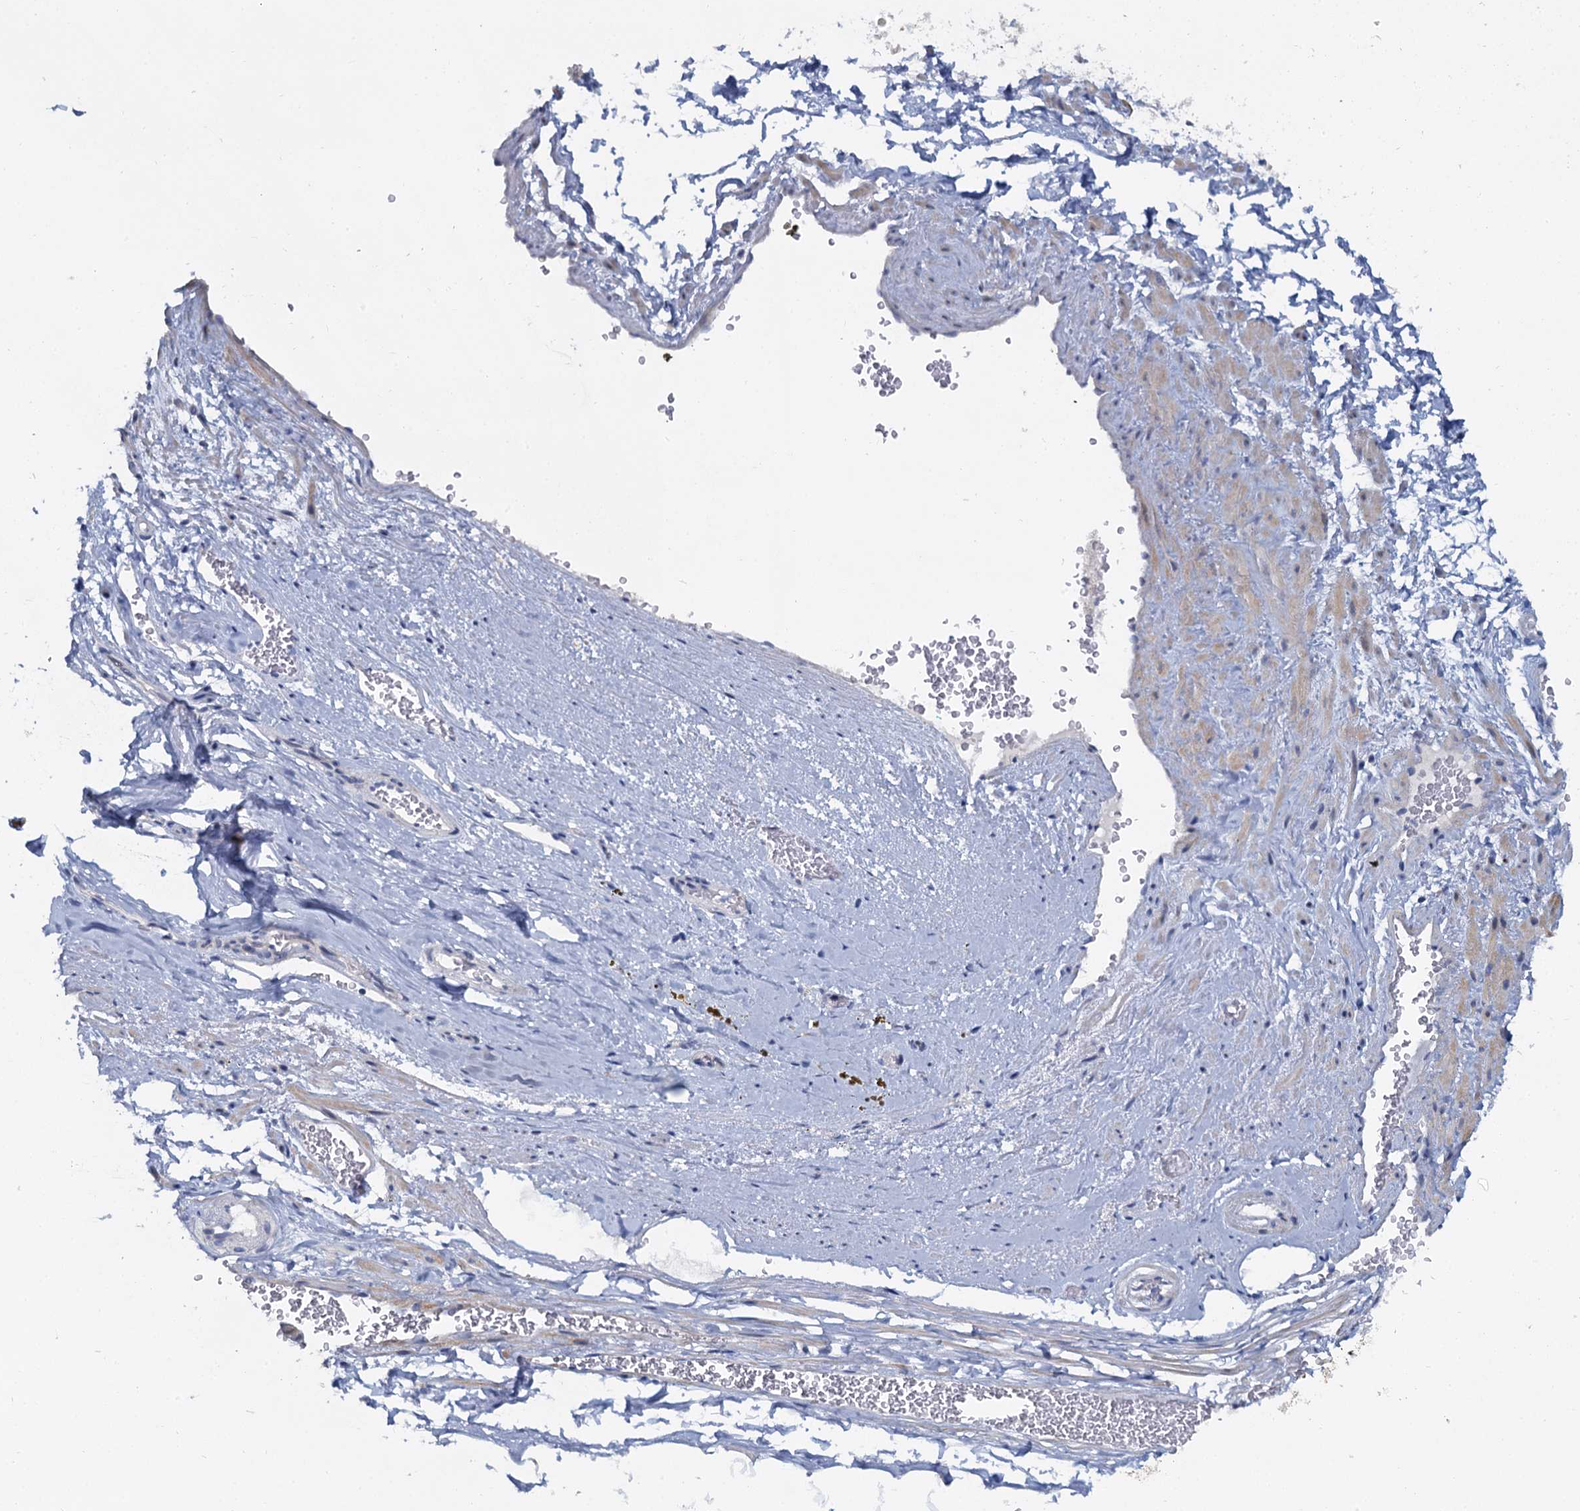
{"staining": {"intensity": "negative", "quantity": "none", "location": "none"}, "tissue": "adipose tissue", "cell_type": "Adipocytes", "image_type": "normal", "snomed": [{"axis": "morphology", "description": "Normal tissue, NOS"}, {"axis": "morphology", "description": "Adenocarcinoma, Low grade"}, {"axis": "topography", "description": "Prostate"}, {"axis": "topography", "description": "Peripheral nerve tissue"}], "caption": "Immunohistochemistry (IHC) of normal adipose tissue displays no expression in adipocytes.", "gene": "ACRBP", "patient": {"sex": "male", "age": 63}}